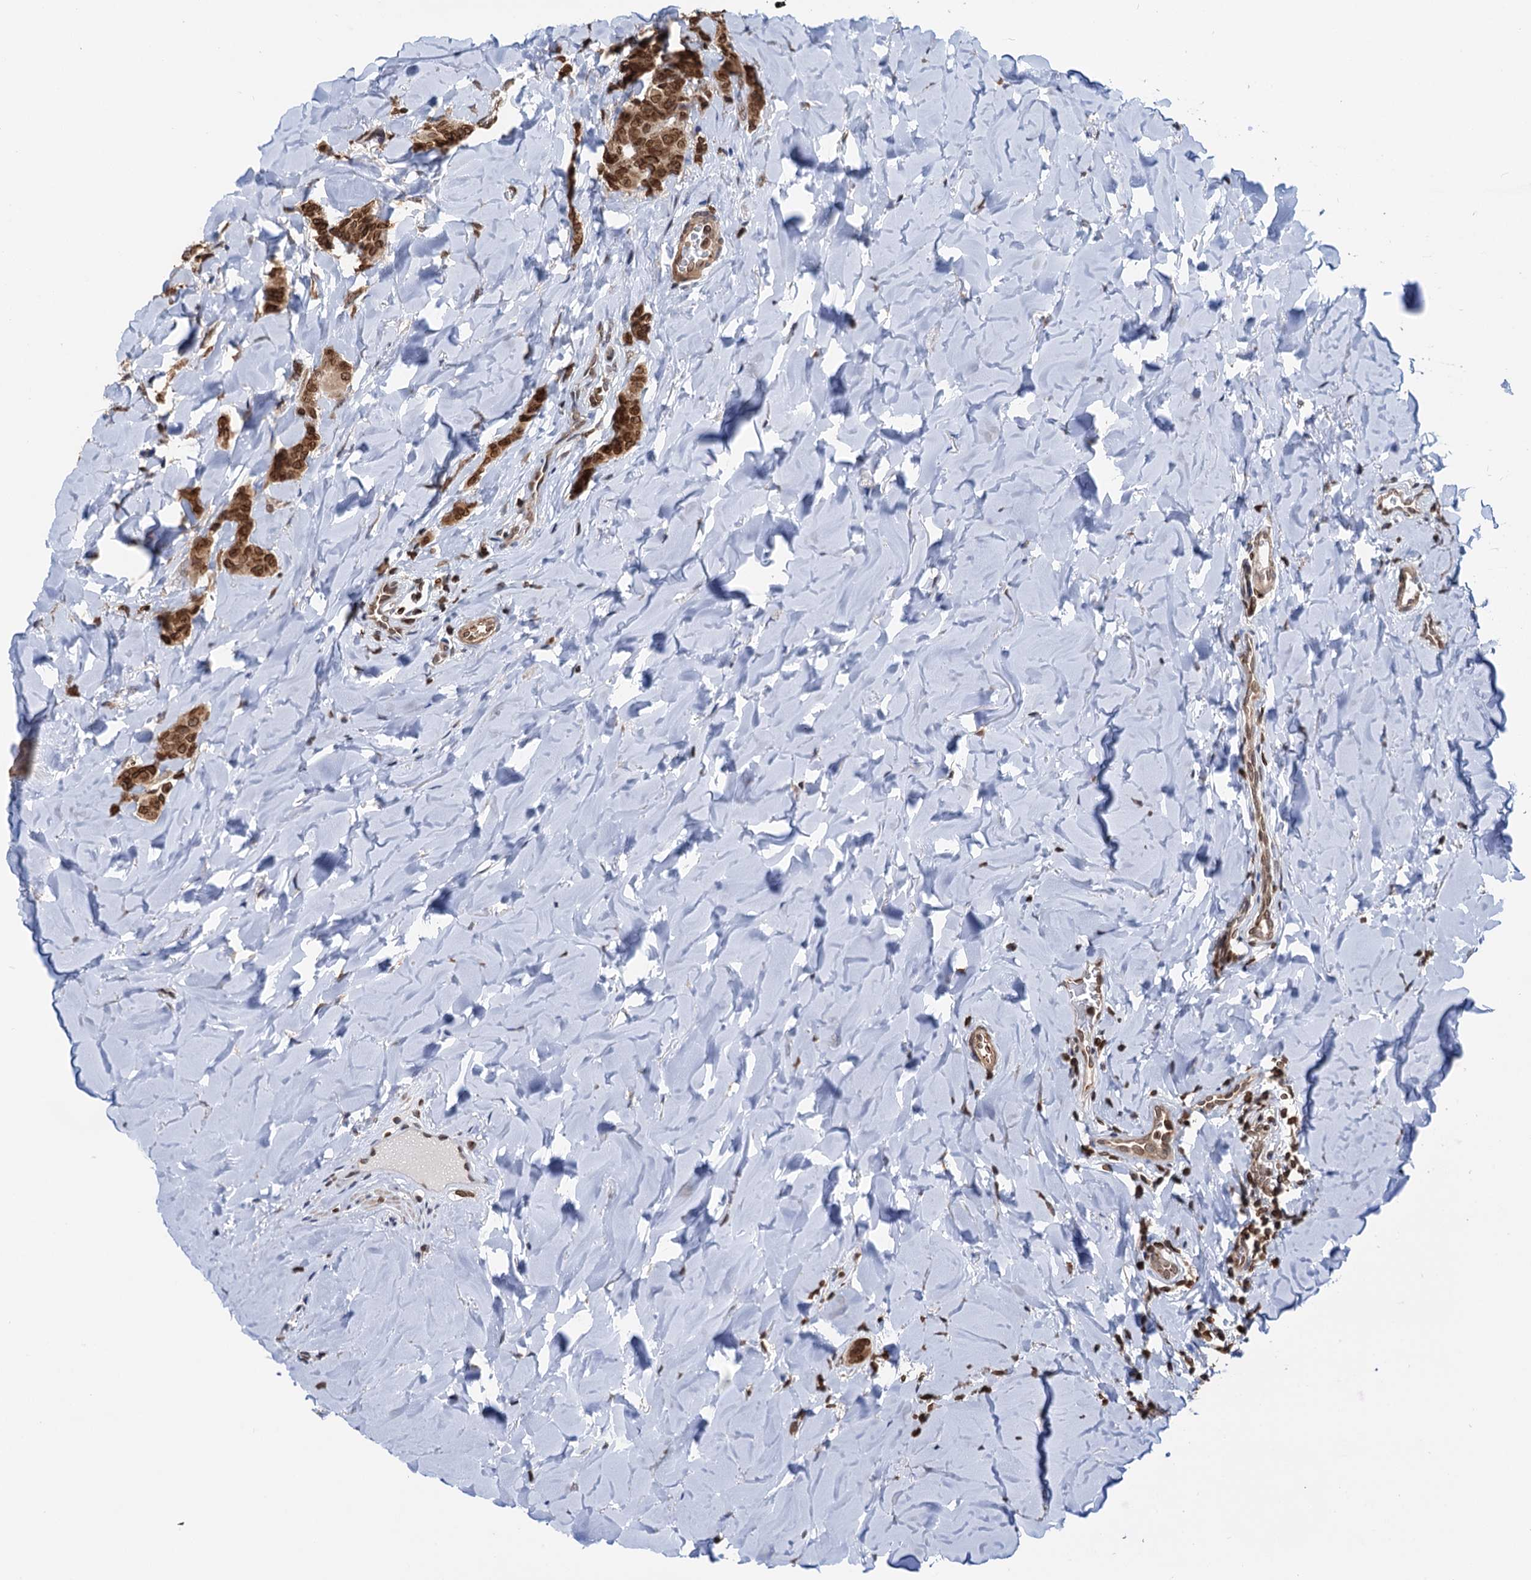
{"staining": {"intensity": "strong", "quantity": ">75%", "location": "cytoplasmic/membranous,nuclear"}, "tissue": "breast cancer", "cell_type": "Tumor cells", "image_type": "cancer", "snomed": [{"axis": "morphology", "description": "Duct carcinoma"}, {"axis": "topography", "description": "Breast"}], "caption": "A photomicrograph showing strong cytoplasmic/membranous and nuclear staining in about >75% of tumor cells in invasive ductal carcinoma (breast), as visualized by brown immunohistochemical staining.", "gene": "ZC3H13", "patient": {"sex": "female", "age": 40}}